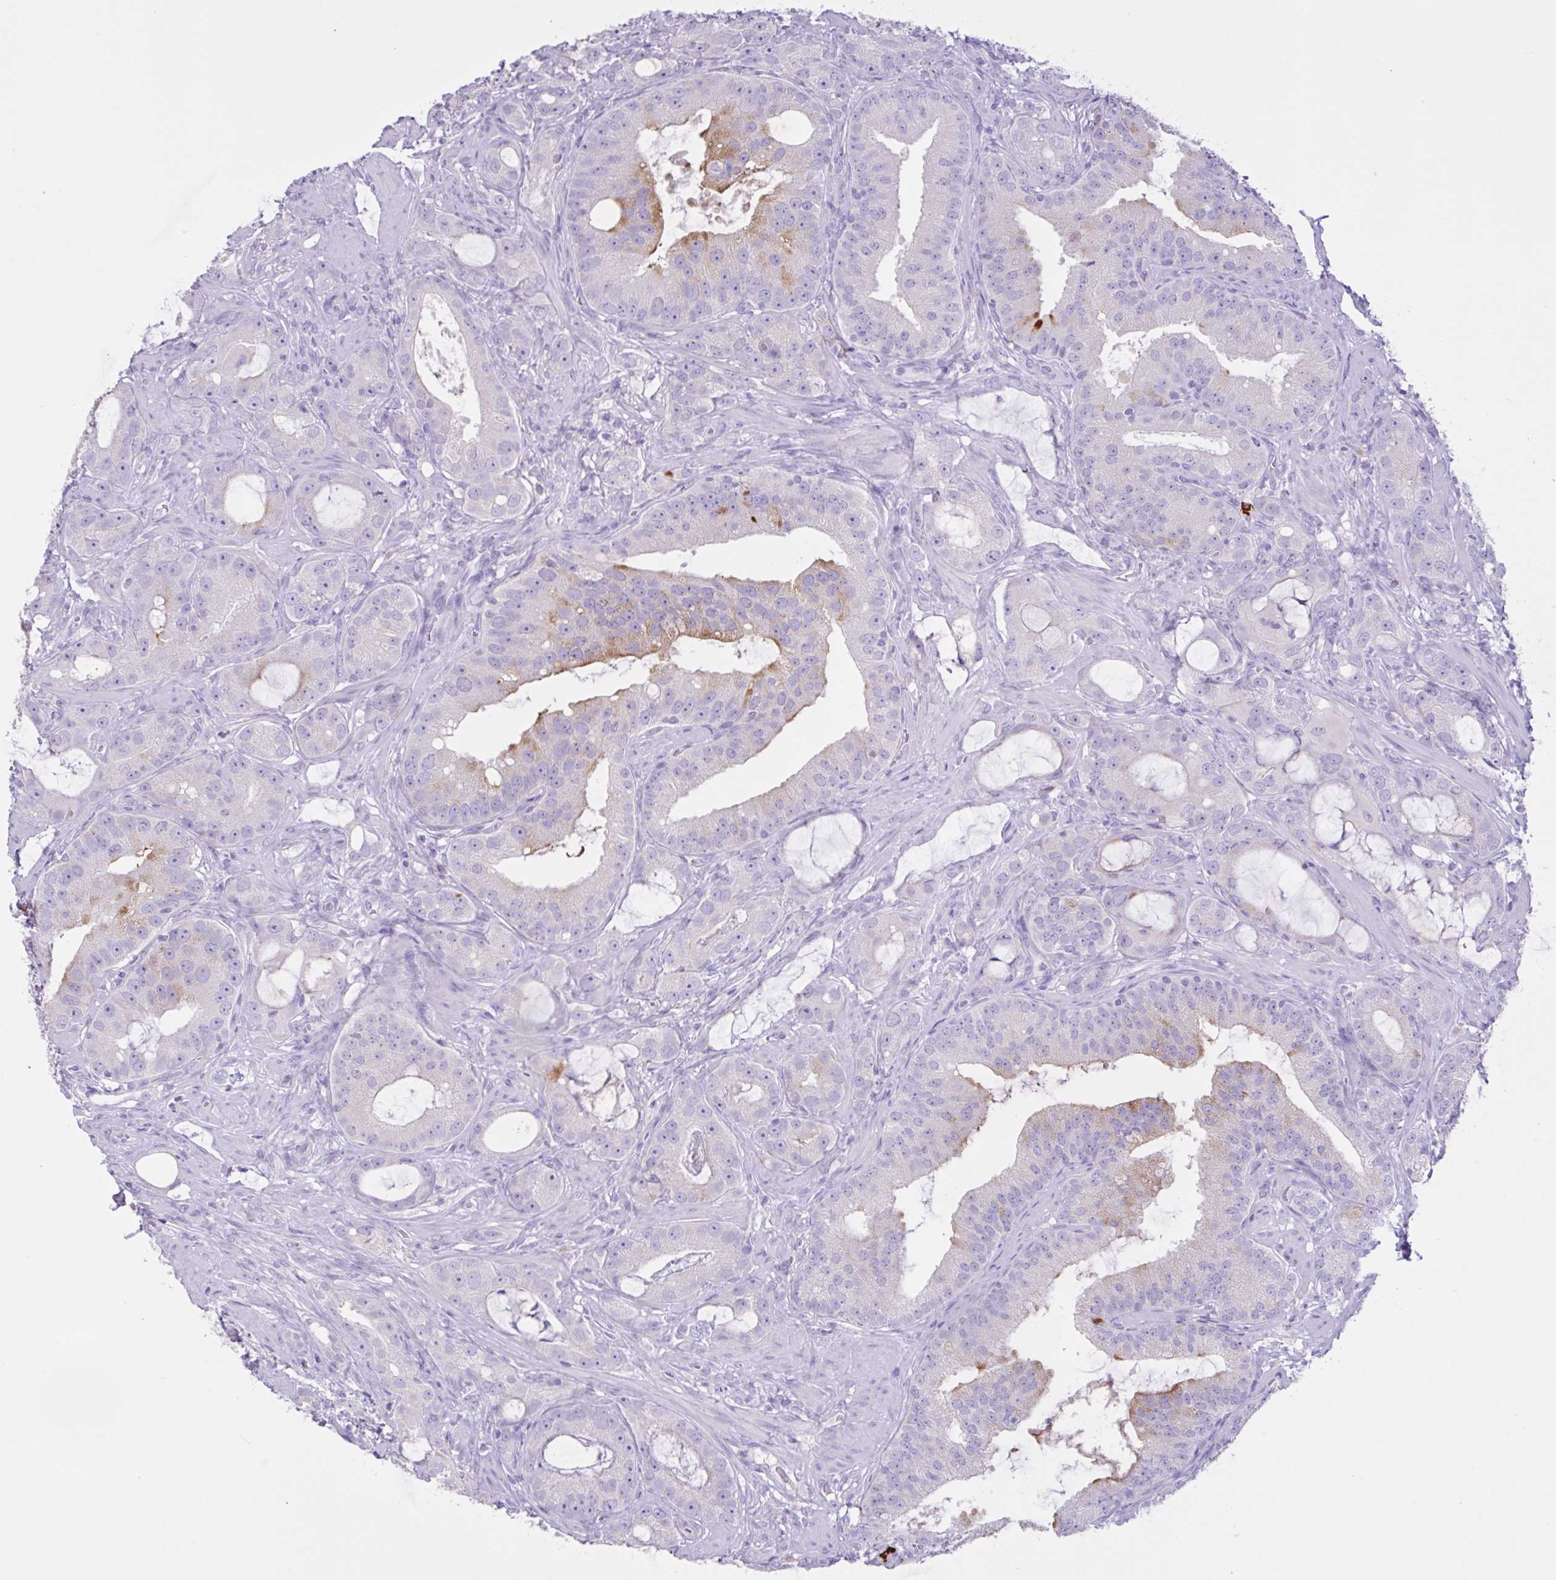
{"staining": {"intensity": "moderate", "quantity": "25%-75%", "location": "cytoplasmic/membranous"}, "tissue": "prostate cancer", "cell_type": "Tumor cells", "image_type": "cancer", "snomed": [{"axis": "morphology", "description": "Adenocarcinoma, High grade"}, {"axis": "topography", "description": "Prostate"}], "caption": "Prostate high-grade adenocarcinoma tissue reveals moderate cytoplasmic/membranous positivity in about 25%-75% of tumor cells, visualized by immunohistochemistry. (Brightfield microscopy of DAB IHC at high magnification).", "gene": "CST11", "patient": {"sex": "male", "age": 65}}